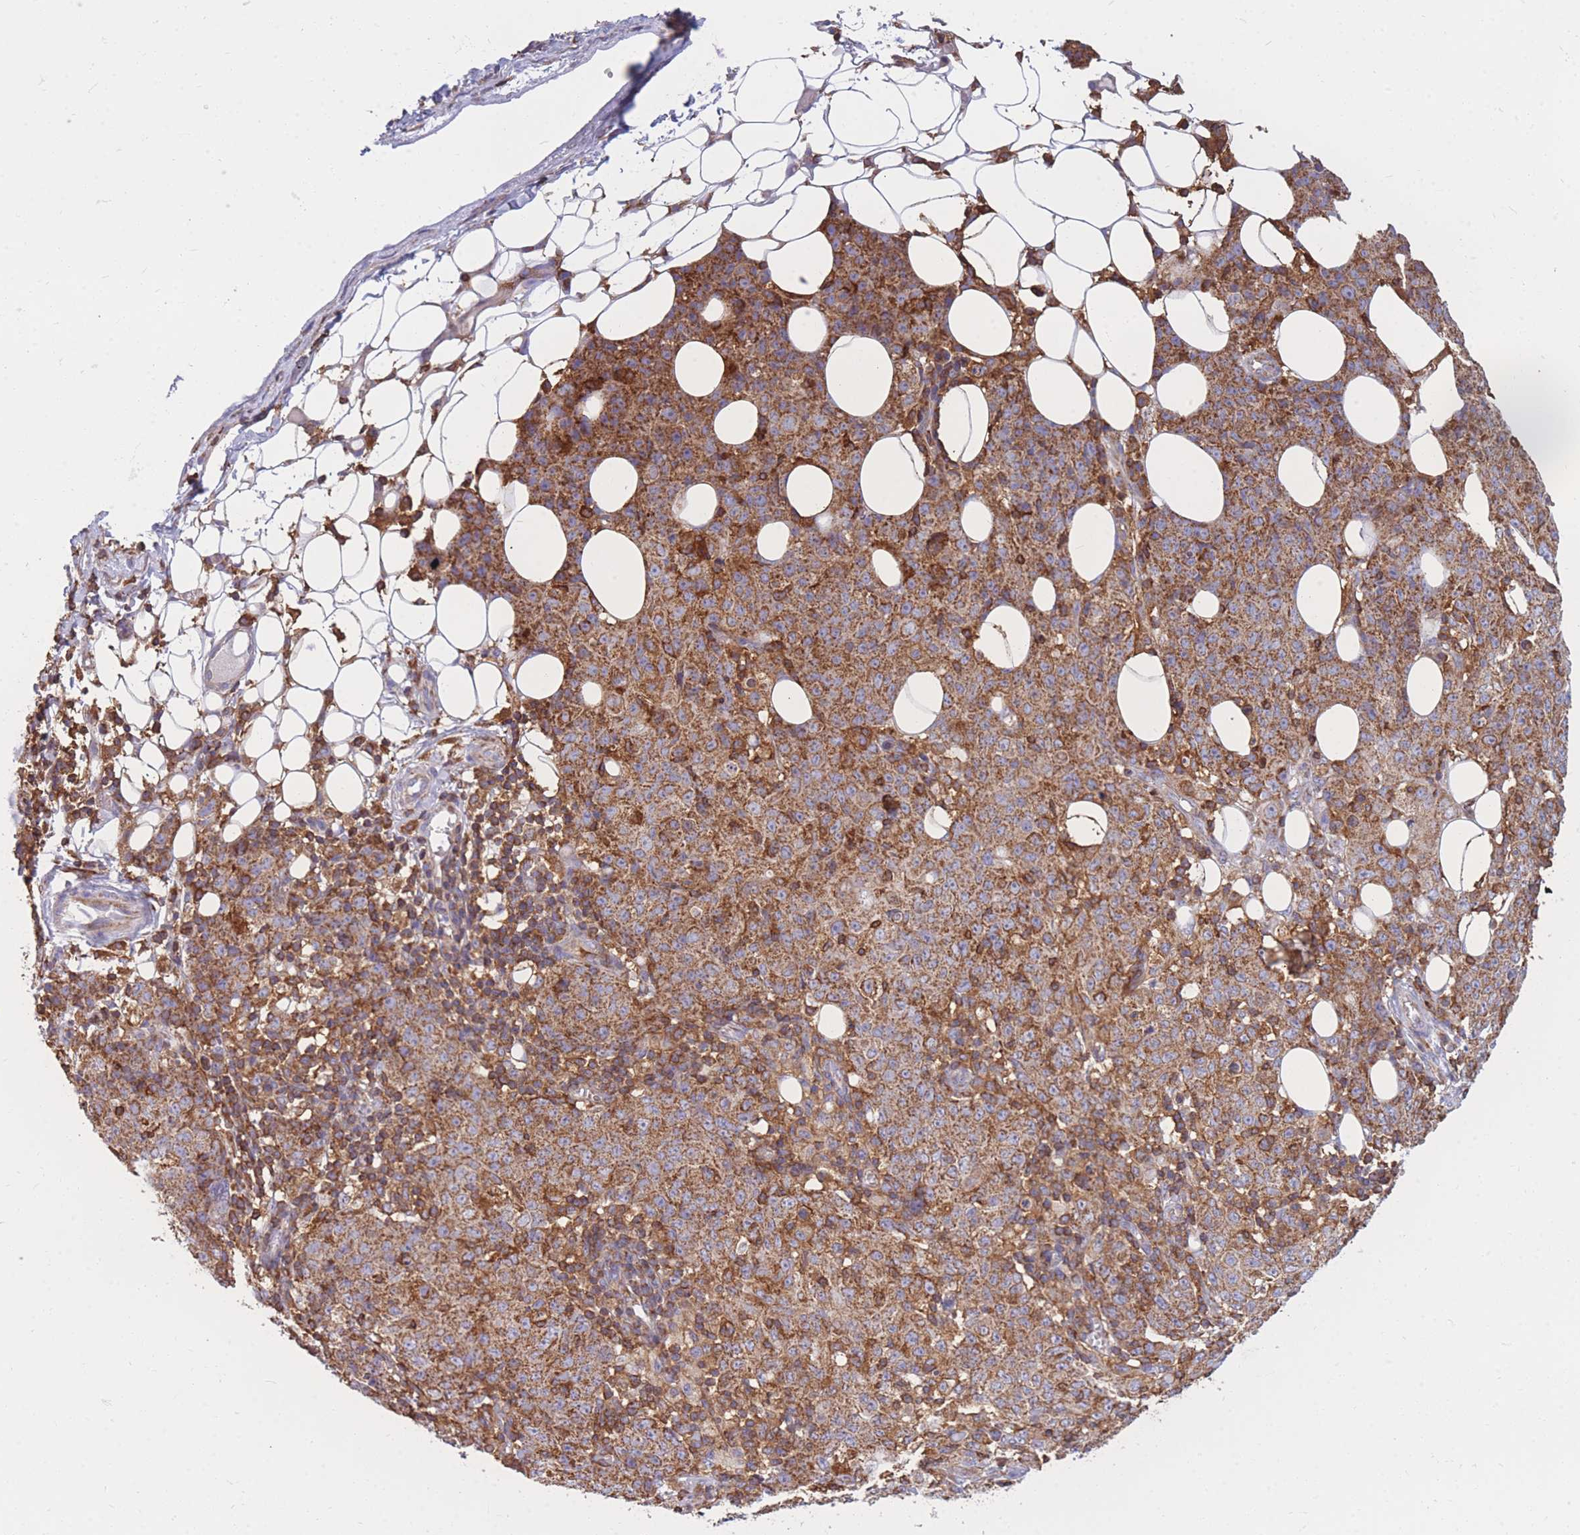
{"staining": {"intensity": "moderate", "quantity": ">75%", "location": "cytoplasmic/membranous"}, "tissue": "ovarian cancer", "cell_type": "Tumor cells", "image_type": "cancer", "snomed": [{"axis": "morphology", "description": "Carcinoma, endometroid"}, {"axis": "topography", "description": "Ovary"}], "caption": "Protein staining by immunohistochemistry (IHC) demonstrates moderate cytoplasmic/membranous staining in approximately >75% of tumor cells in ovarian cancer.", "gene": "MRPL54", "patient": {"sex": "female", "age": 42}}